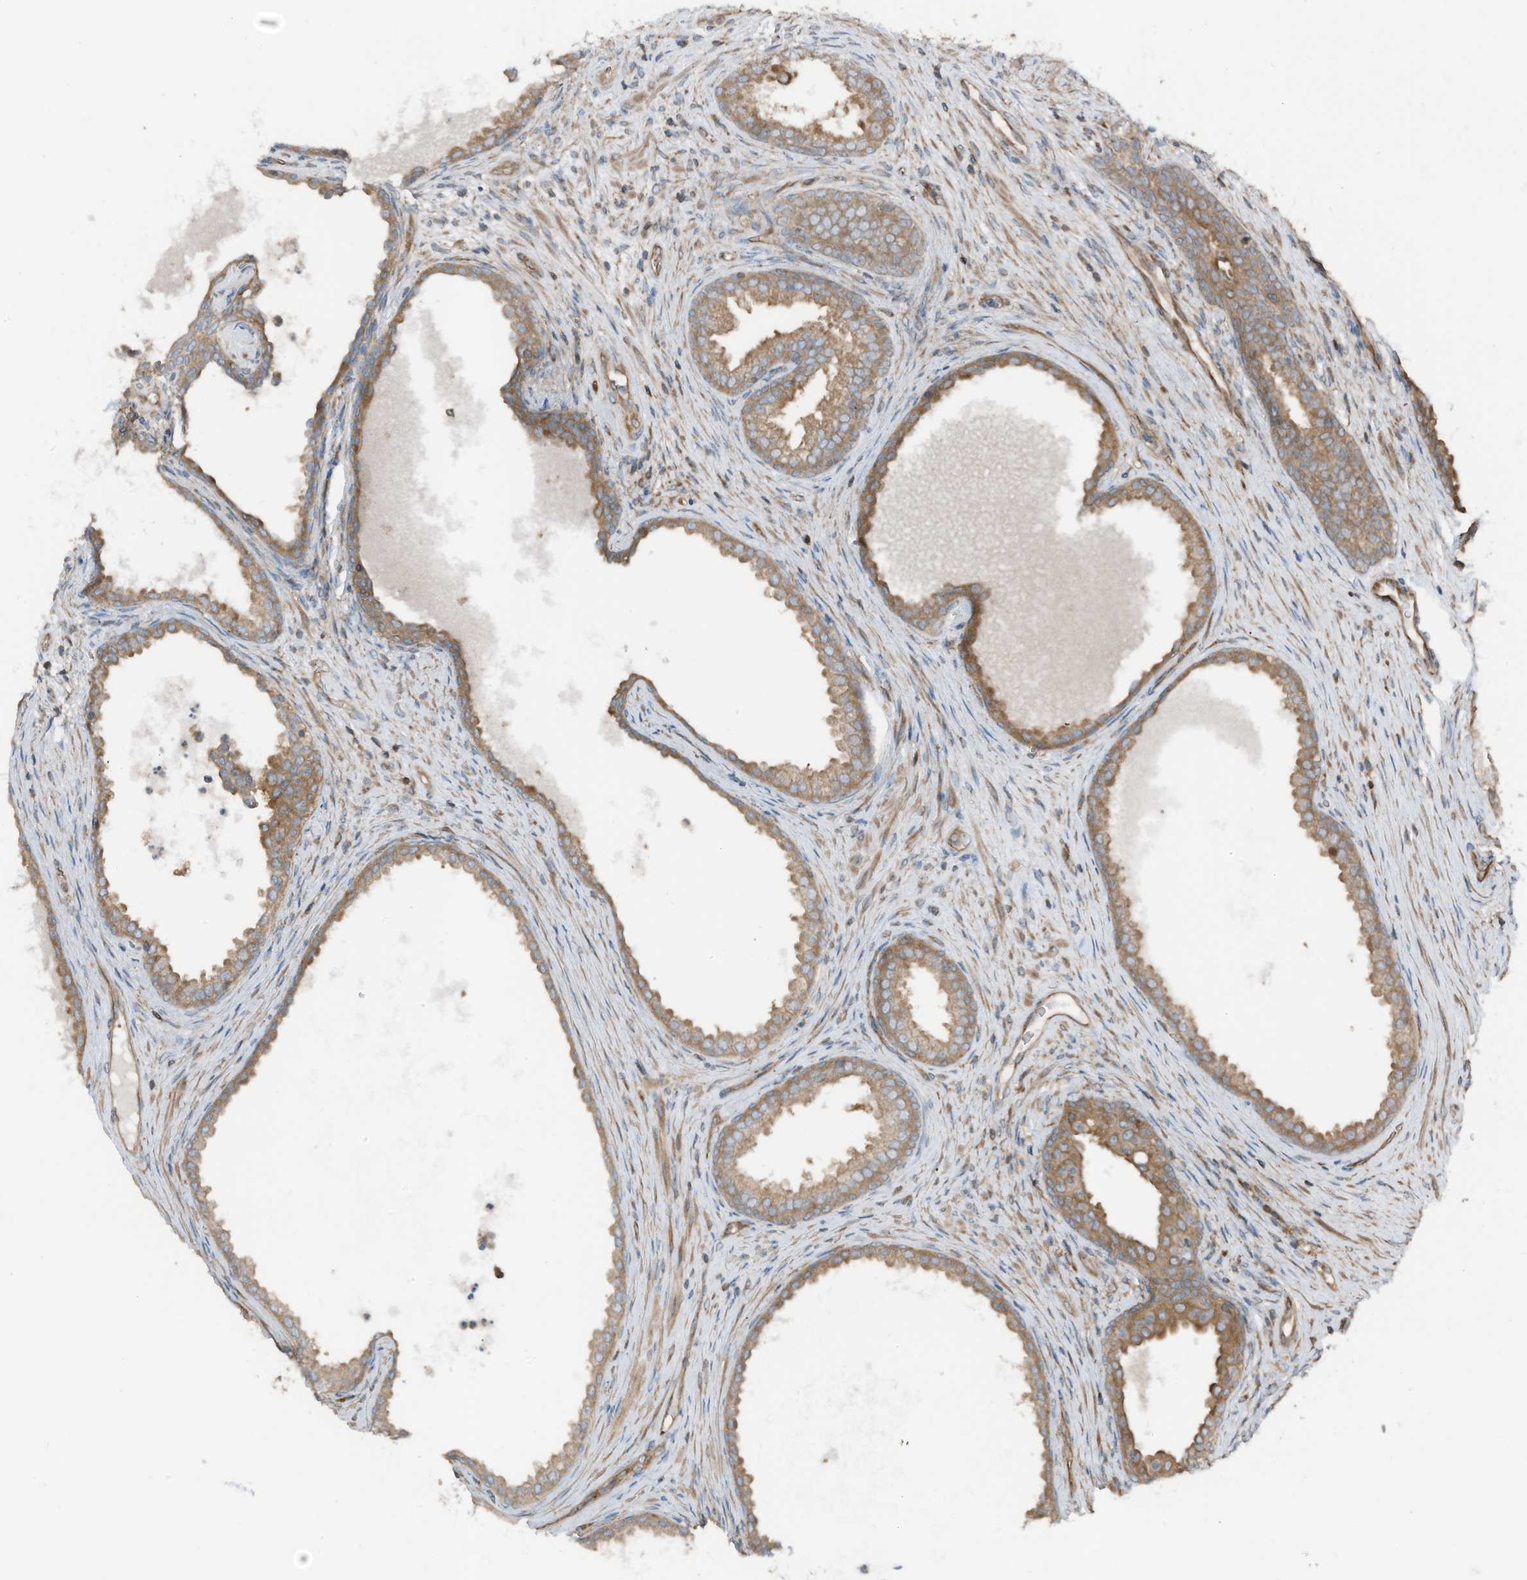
{"staining": {"intensity": "moderate", "quantity": "25%-75%", "location": "cytoplasmic/membranous"}, "tissue": "prostate", "cell_type": "Glandular cells", "image_type": "normal", "snomed": [{"axis": "morphology", "description": "Normal tissue, NOS"}, {"axis": "topography", "description": "Prostate"}], "caption": "The micrograph shows a brown stain indicating the presence of a protein in the cytoplasmic/membranous of glandular cells in prostate. (DAB (3,3'-diaminobenzidine) IHC with brightfield microscopy, high magnification).", "gene": "TXNDC9", "patient": {"sex": "male", "age": 76}}